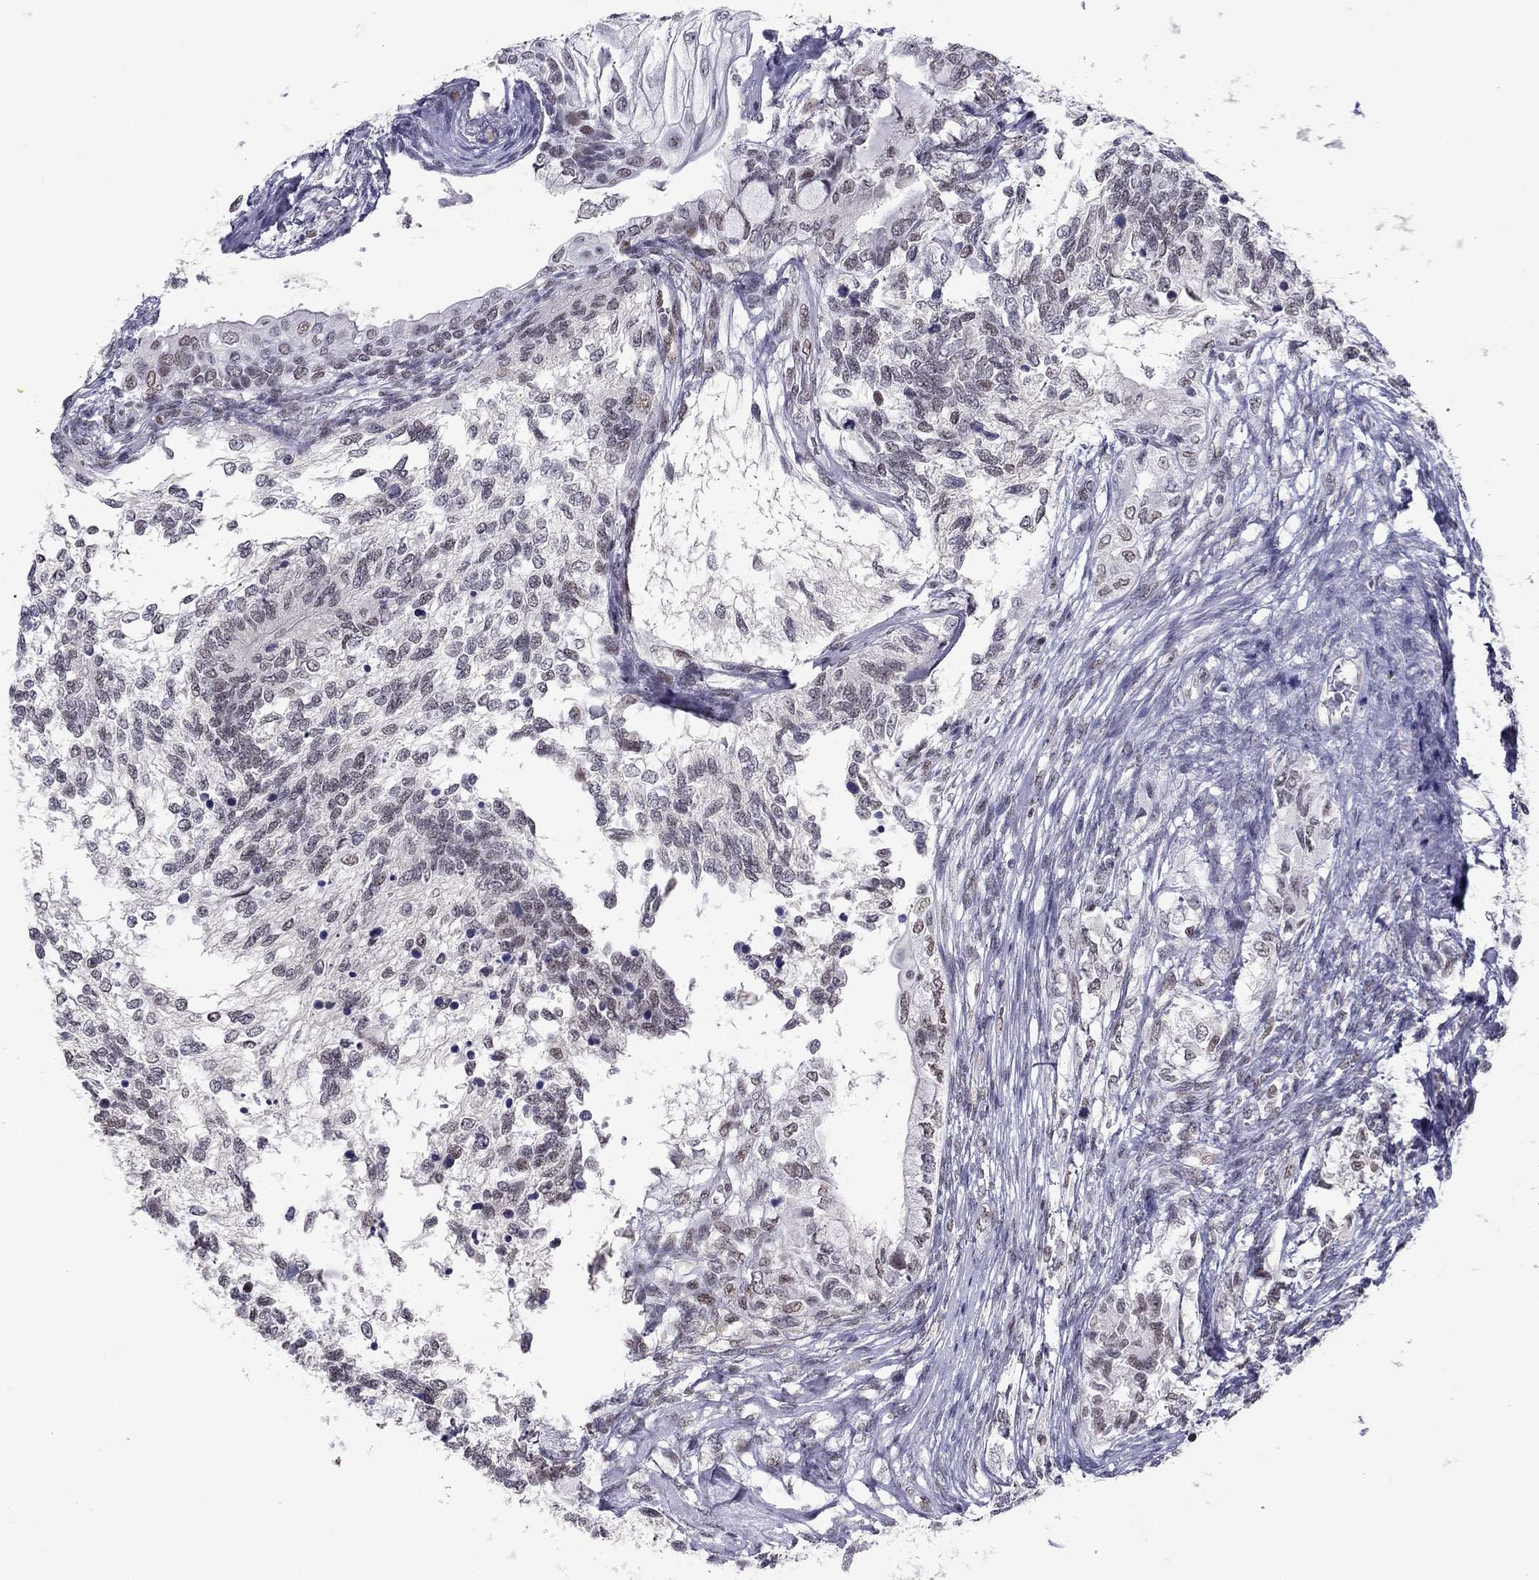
{"staining": {"intensity": "strong", "quantity": "25%-75%", "location": "nuclear"}, "tissue": "testis cancer", "cell_type": "Tumor cells", "image_type": "cancer", "snomed": [{"axis": "morphology", "description": "Seminoma, NOS"}, {"axis": "morphology", "description": "Carcinoma, Embryonal, NOS"}, {"axis": "topography", "description": "Testis"}], "caption": "IHC image of neoplastic tissue: testis seminoma stained using immunohistochemistry demonstrates high levels of strong protein expression localized specifically in the nuclear of tumor cells, appearing as a nuclear brown color.", "gene": "DOT1L", "patient": {"sex": "male", "age": 41}}